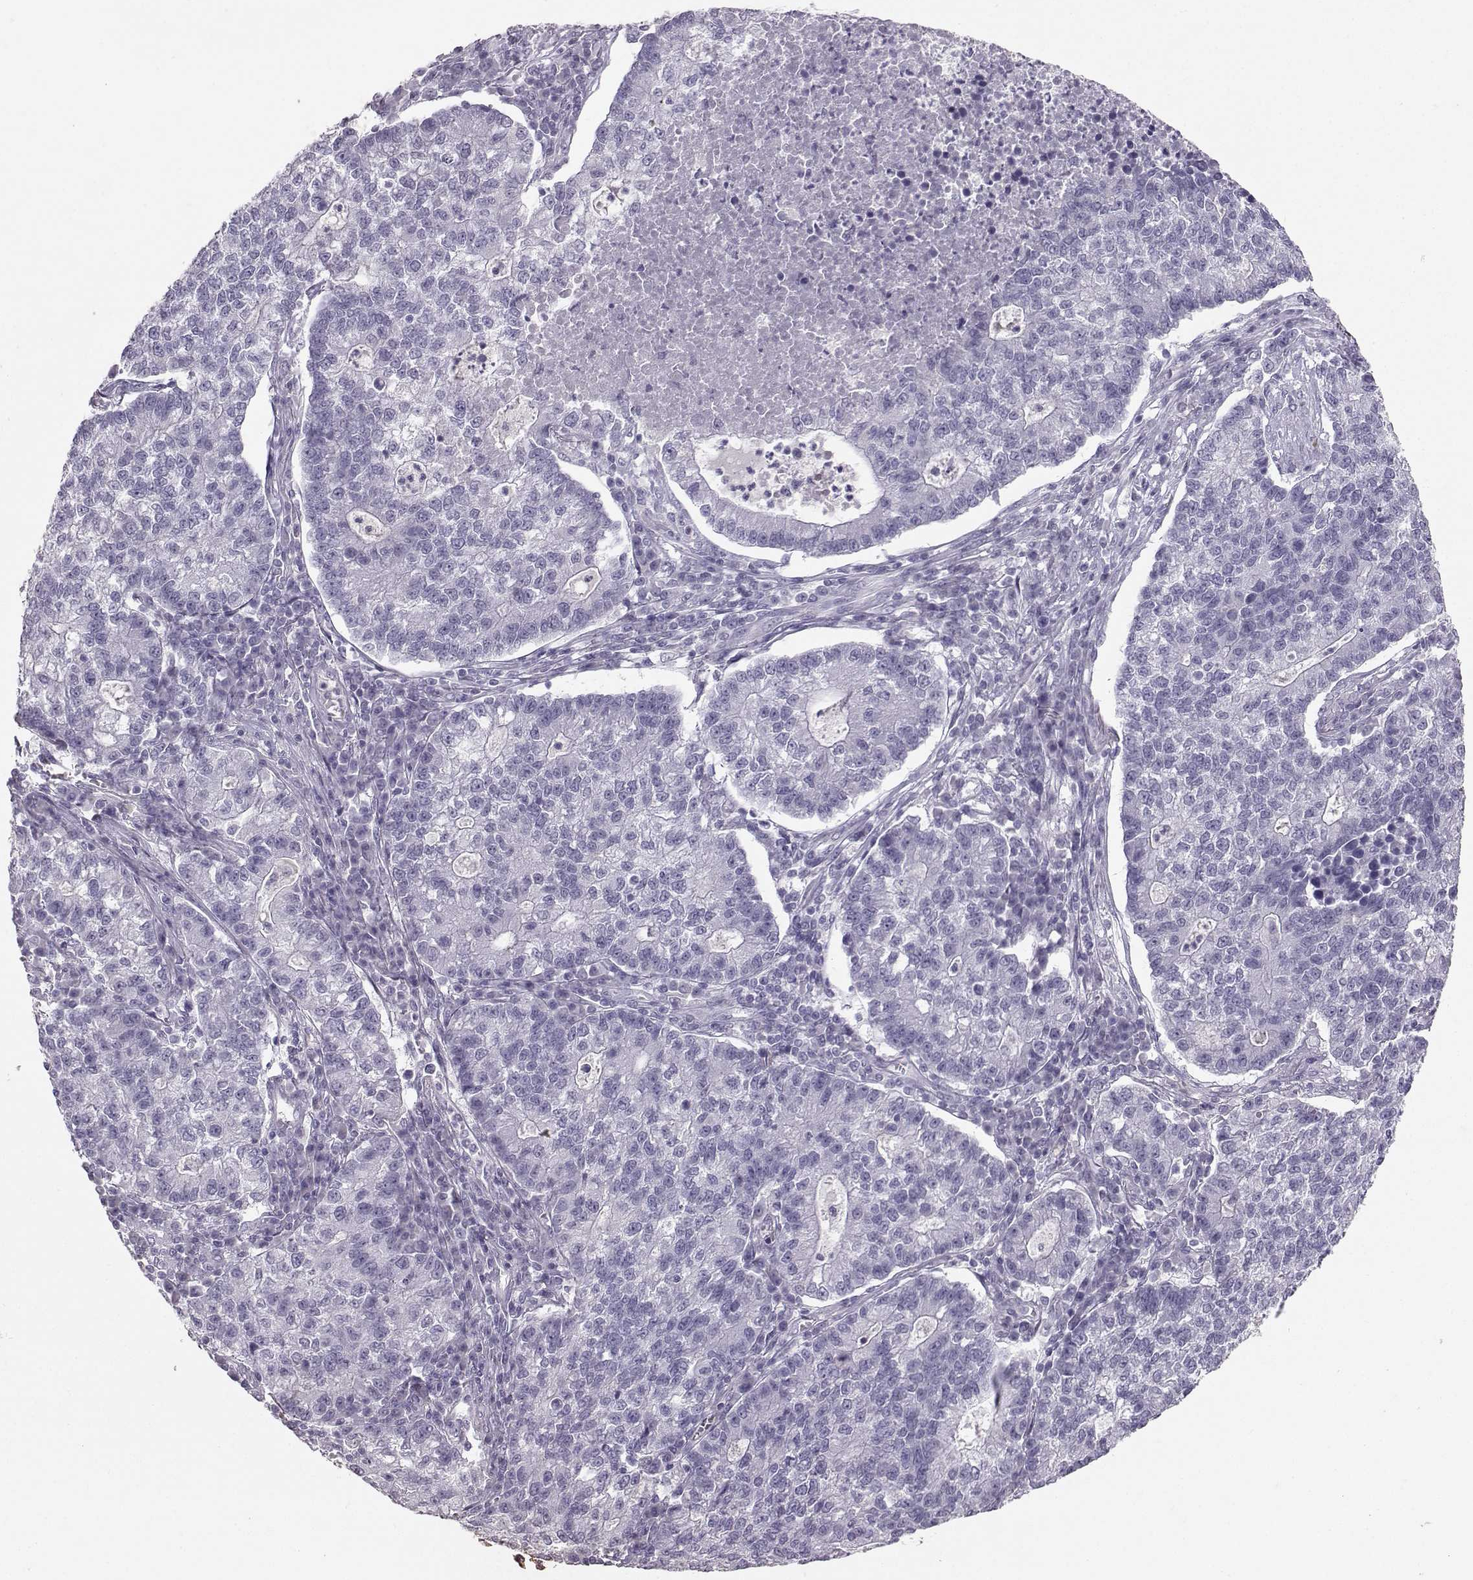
{"staining": {"intensity": "negative", "quantity": "none", "location": "none"}, "tissue": "lung cancer", "cell_type": "Tumor cells", "image_type": "cancer", "snomed": [{"axis": "morphology", "description": "Adenocarcinoma, NOS"}, {"axis": "topography", "description": "Lung"}], "caption": "High magnification brightfield microscopy of lung adenocarcinoma stained with DAB (3,3'-diaminobenzidine) (brown) and counterstained with hematoxylin (blue): tumor cells show no significant staining. (DAB (3,3'-diaminobenzidine) immunohistochemistry (IHC), high magnification).", "gene": "PKP2", "patient": {"sex": "male", "age": 57}}